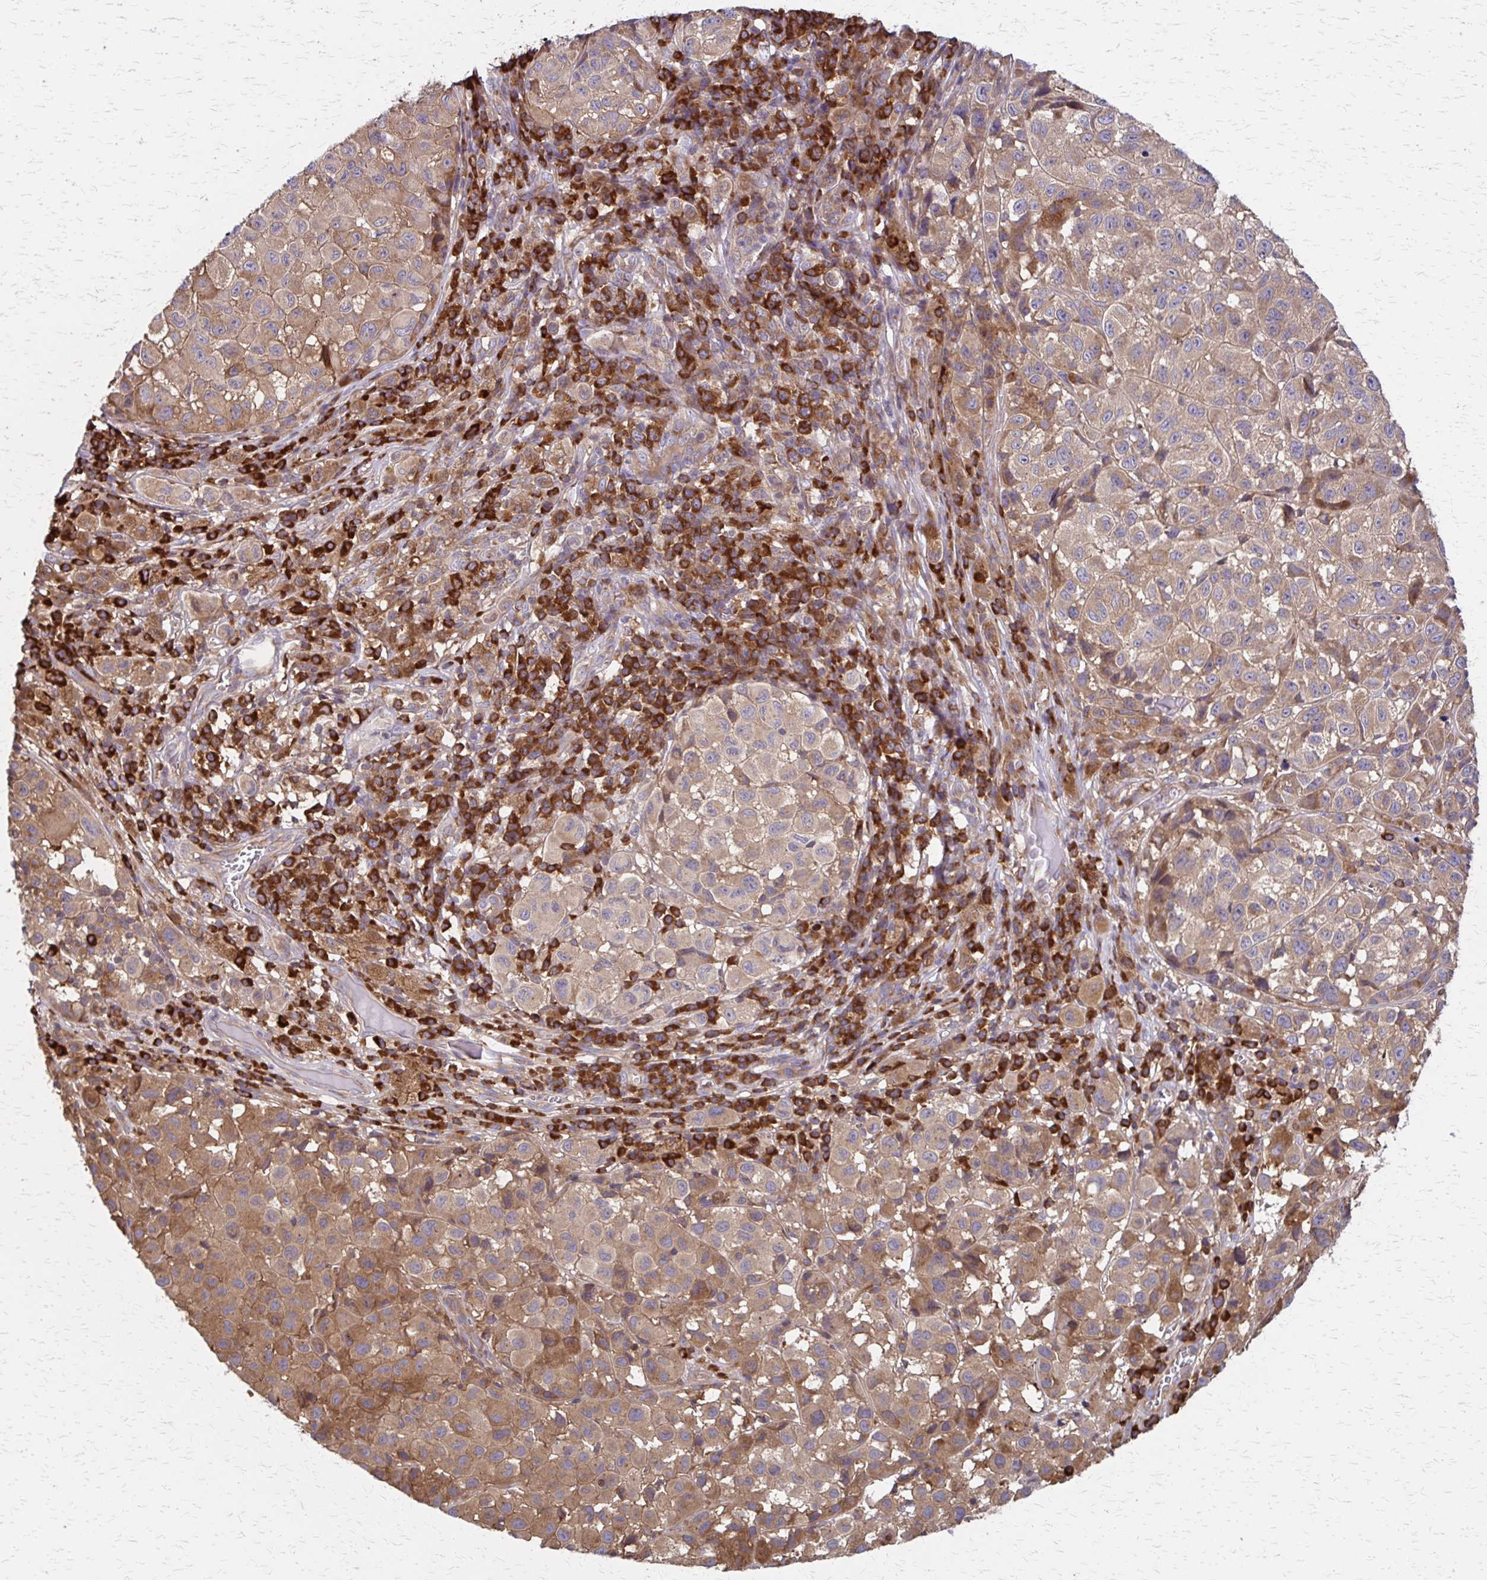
{"staining": {"intensity": "moderate", "quantity": ">75%", "location": "cytoplasmic/membranous"}, "tissue": "melanoma", "cell_type": "Tumor cells", "image_type": "cancer", "snomed": [{"axis": "morphology", "description": "Malignant melanoma, NOS"}, {"axis": "topography", "description": "Skin"}], "caption": "A micrograph of human malignant melanoma stained for a protein demonstrates moderate cytoplasmic/membranous brown staining in tumor cells.", "gene": "EEF2", "patient": {"sex": "male", "age": 93}}